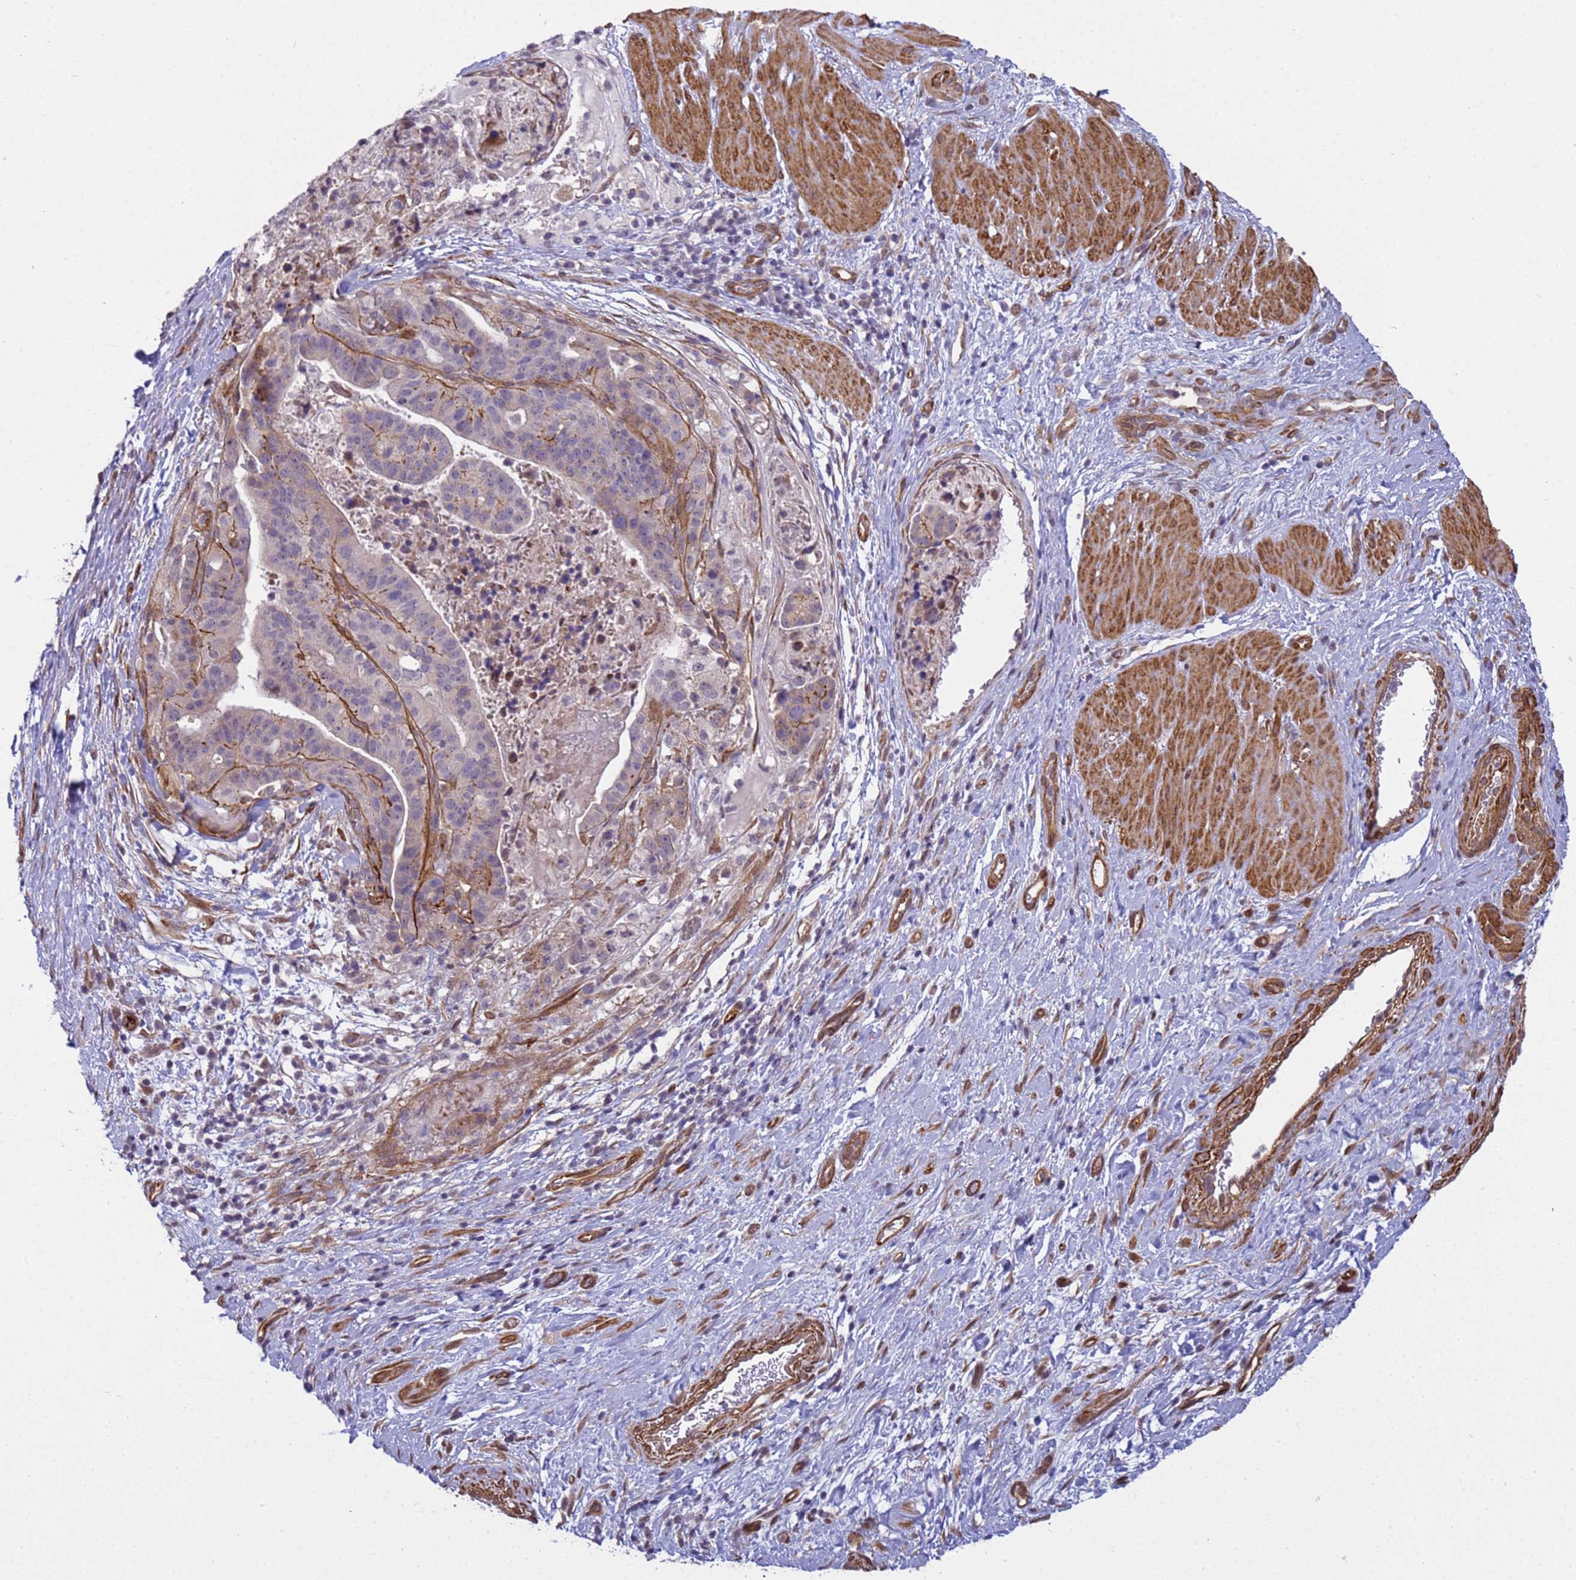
{"staining": {"intensity": "negative", "quantity": "none", "location": "none"}, "tissue": "stomach cancer", "cell_type": "Tumor cells", "image_type": "cancer", "snomed": [{"axis": "morphology", "description": "Adenocarcinoma, NOS"}, {"axis": "topography", "description": "Stomach"}], "caption": "IHC image of neoplastic tissue: human stomach cancer (adenocarcinoma) stained with DAB (3,3'-diaminobenzidine) shows no significant protein expression in tumor cells.", "gene": "ITGB4", "patient": {"sex": "male", "age": 48}}